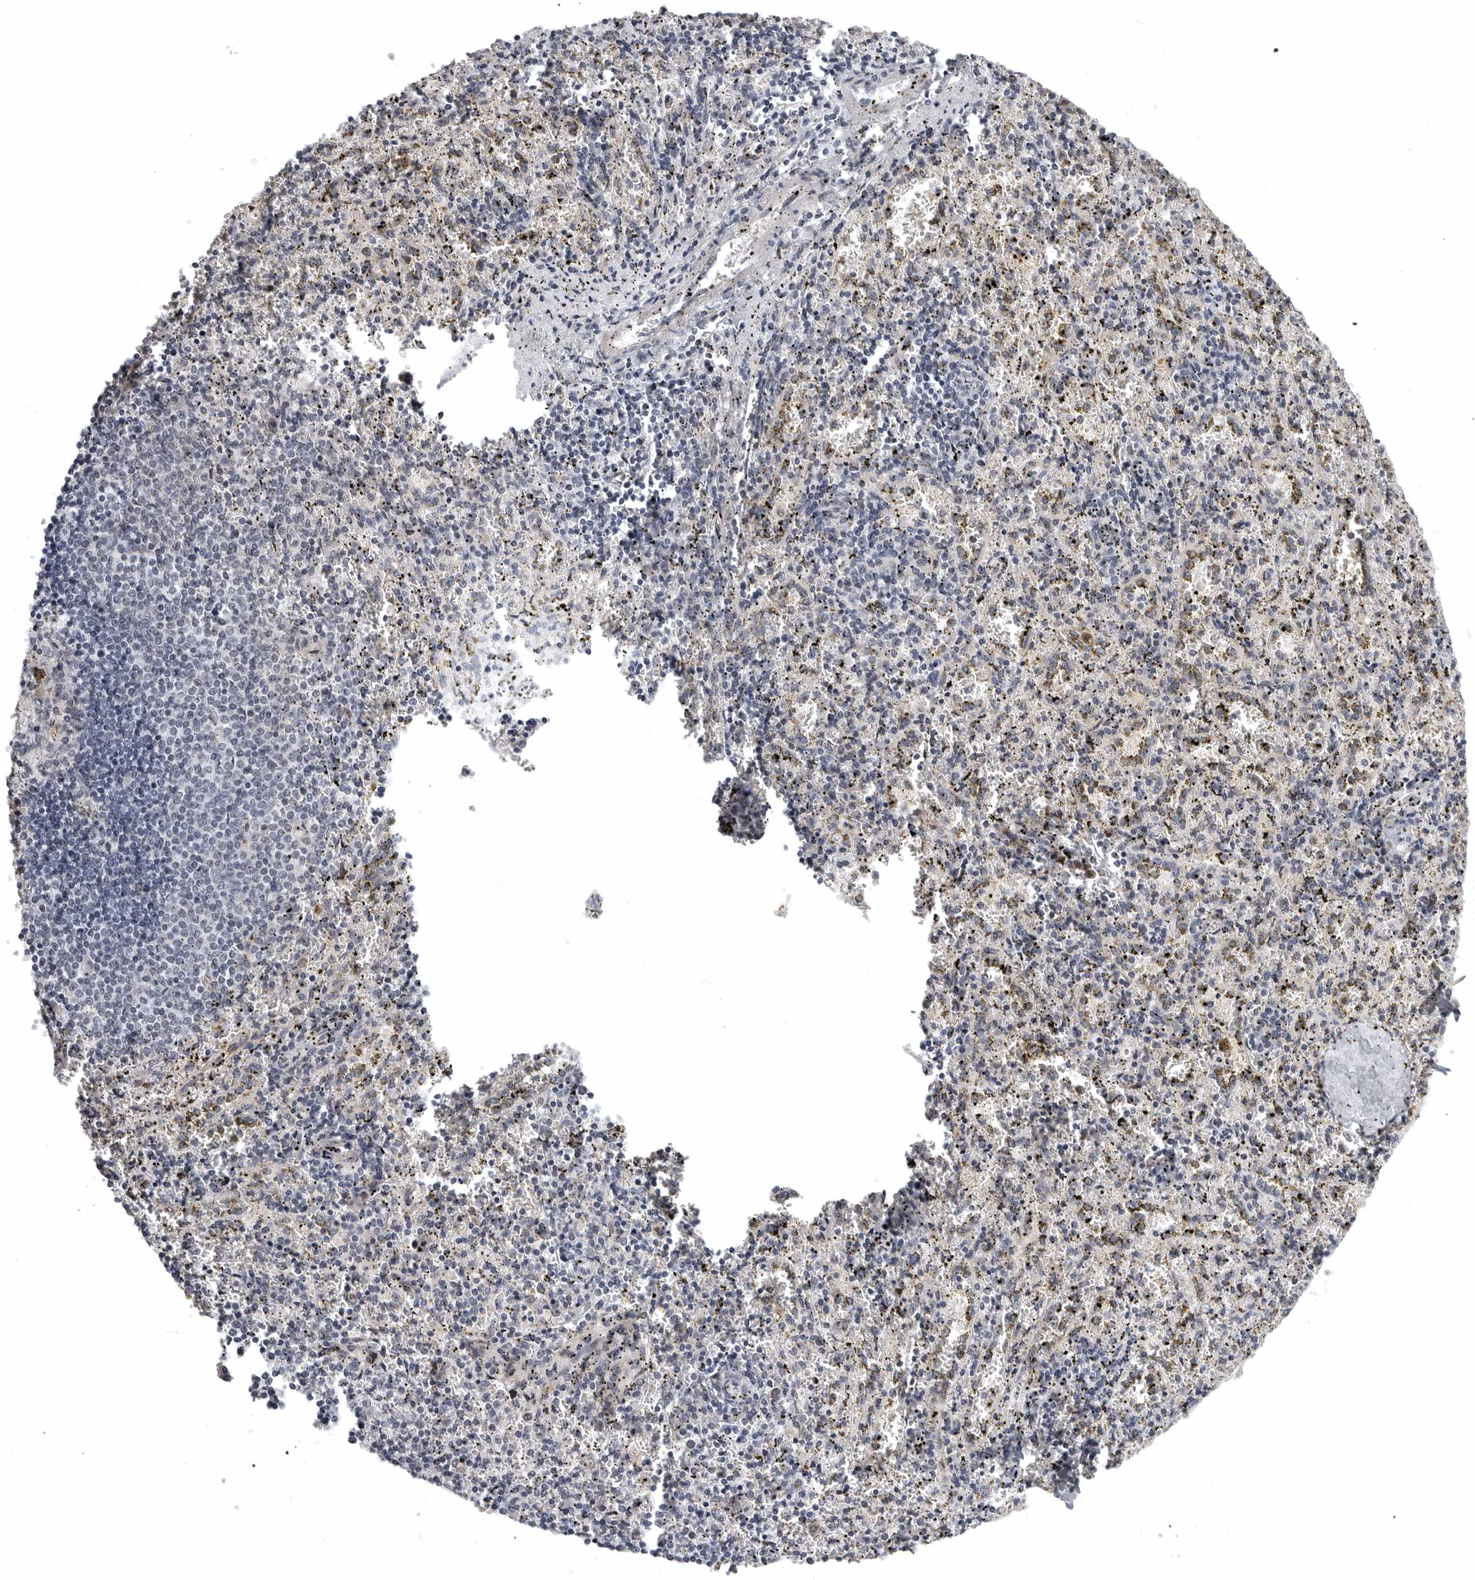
{"staining": {"intensity": "negative", "quantity": "none", "location": "none"}, "tissue": "spleen", "cell_type": "Cells in red pulp", "image_type": "normal", "snomed": [{"axis": "morphology", "description": "Normal tissue, NOS"}, {"axis": "topography", "description": "Spleen"}], "caption": "Immunohistochemistry (IHC) of unremarkable human spleen reveals no expression in cells in red pulp. The staining was performed using DAB to visualize the protein expression in brown, while the nuclei were stained in blue with hematoxylin (Magnification: 20x).", "gene": "CD300LD", "patient": {"sex": "male", "age": 11}}